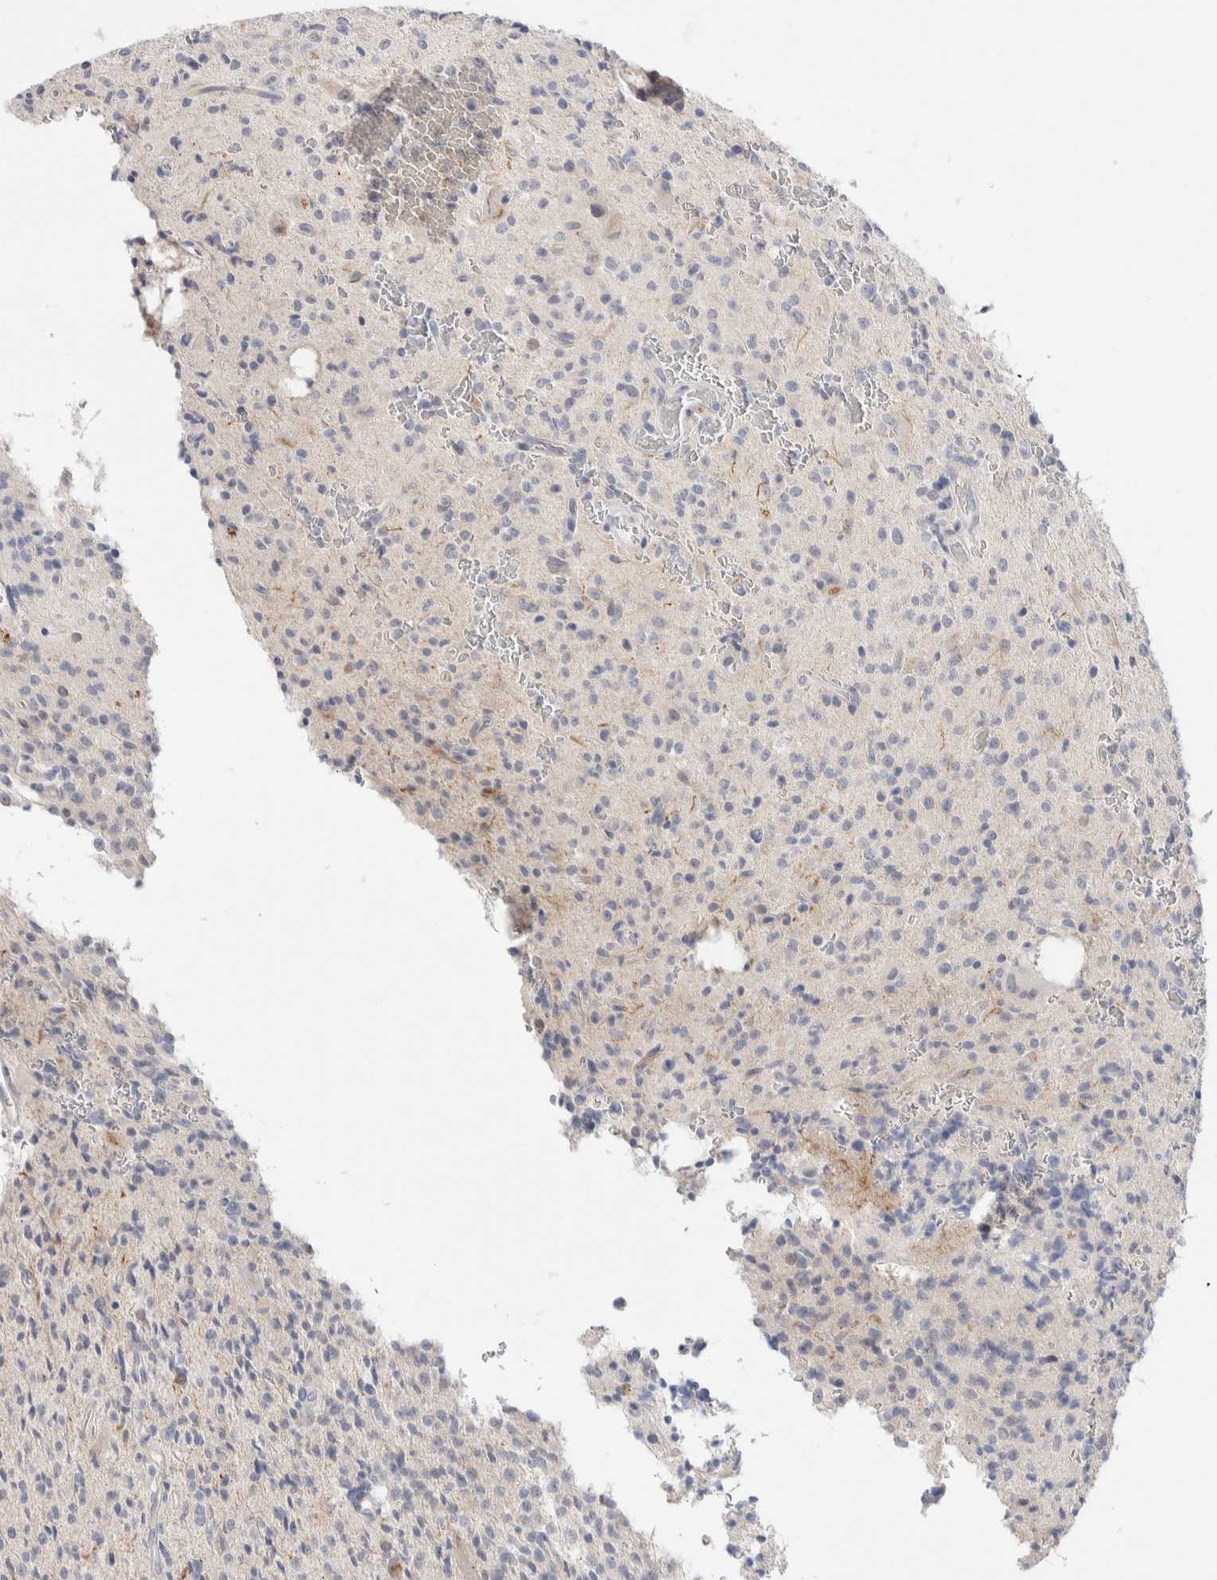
{"staining": {"intensity": "negative", "quantity": "none", "location": "none"}, "tissue": "glioma", "cell_type": "Tumor cells", "image_type": "cancer", "snomed": [{"axis": "morphology", "description": "Glioma, malignant, High grade"}, {"axis": "topography", "description": "Brain"}], "caption": "The micrograph displays no staining of tumor cells in glioma.", "gene": "DNAJB6", "patient": {"sex": "male", "age": 34}}